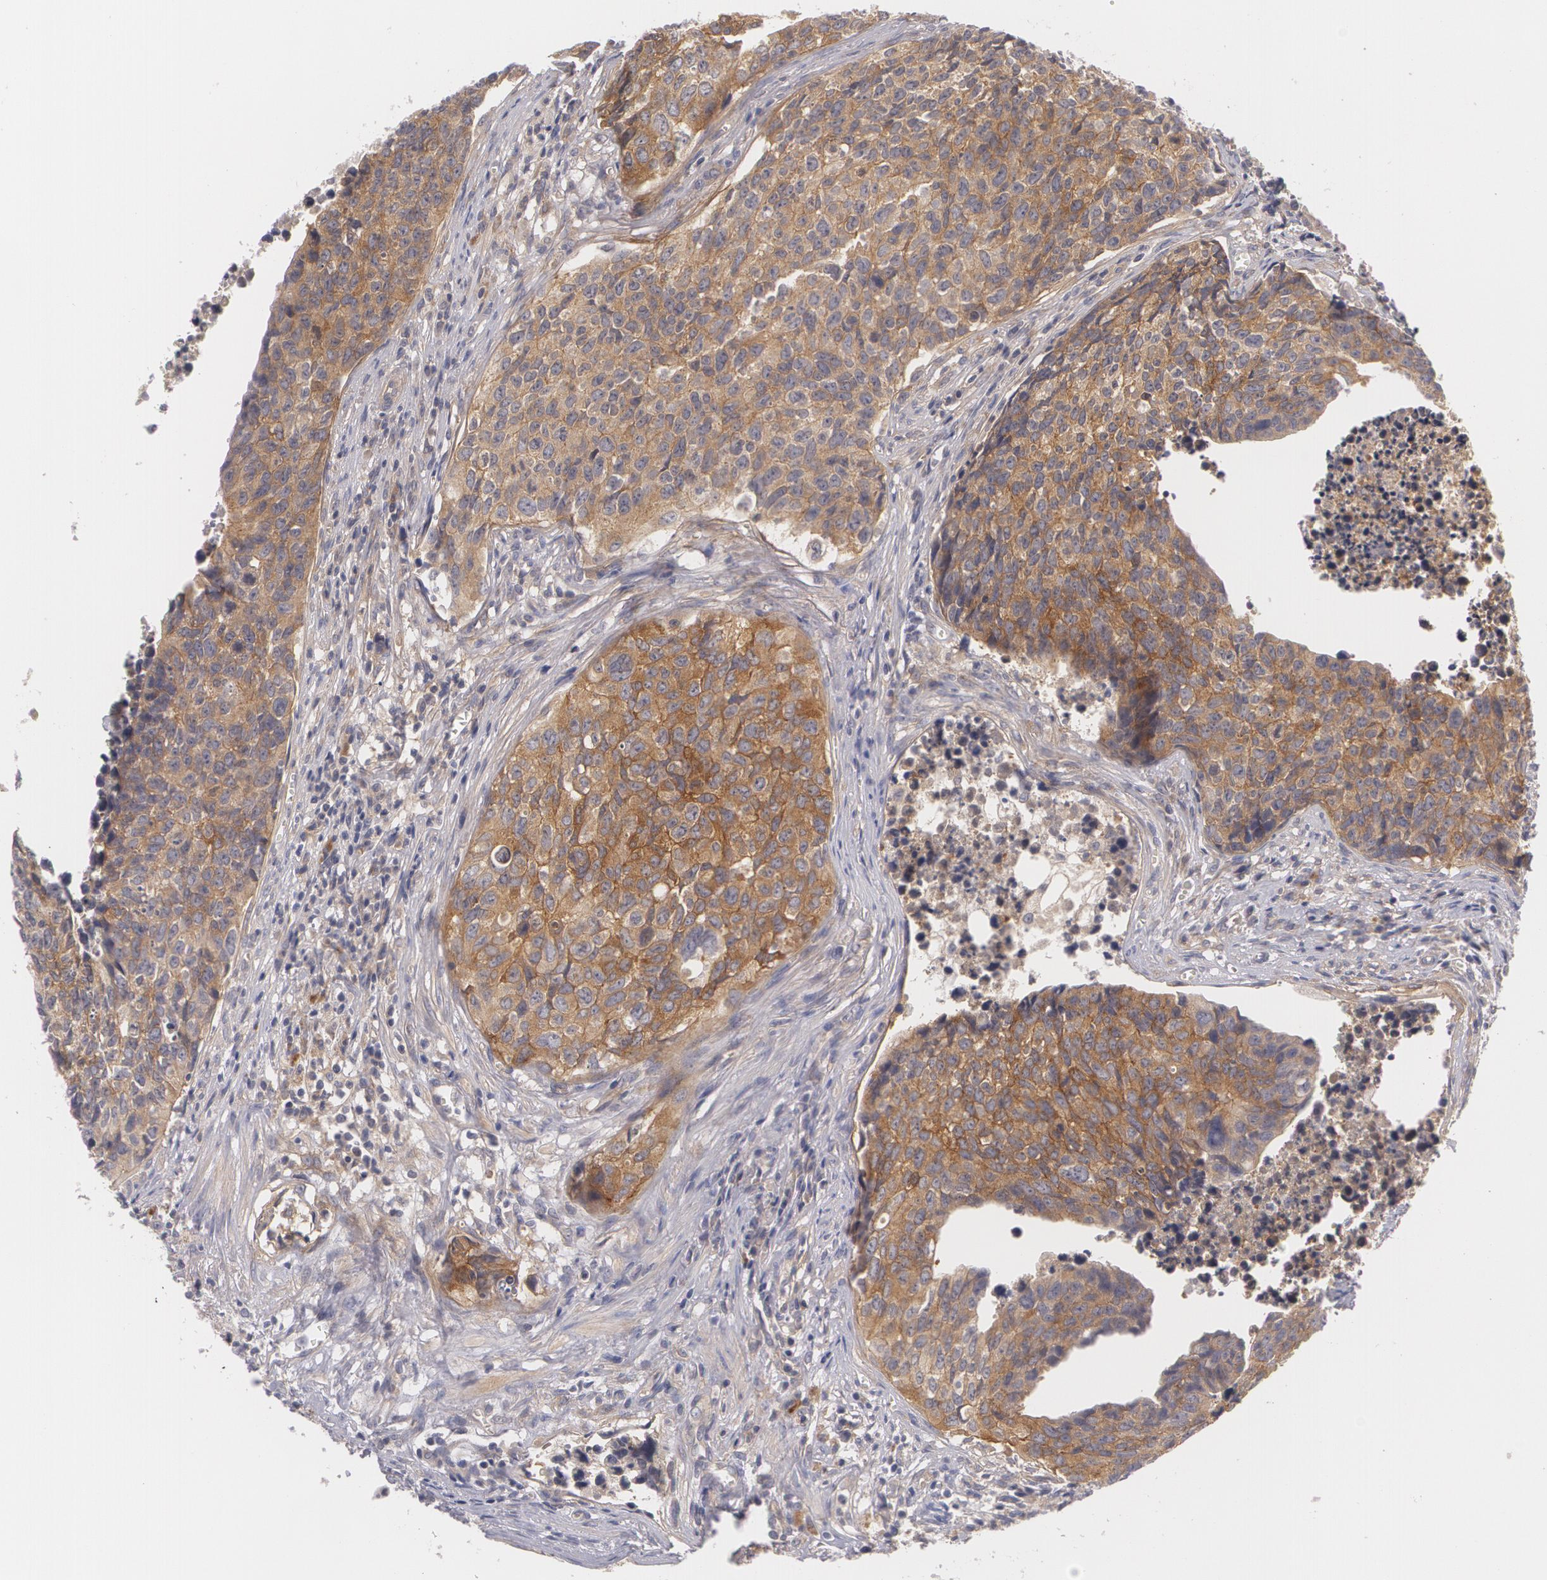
{"staining": {"intensity": "strong", "quantity": ">75%", "location": "cytoplasmic/membranous"}, "tissue": "urothelial cancer", "cell_type": "Tumor cells", "image_type": "cancer", "snomed": [{"axis": "morphology", "description": "Urothelial carcinoma, High grade"}, {"axis": "topography", "description": "Urinary bladder"}], "caption": "Strong cytoplasmic/membranous protein expression is present in about >75% of tumor cells in urothelial carcinoma (high-grade).", "gene": "CASK", "patient": {"sex": "male", "age": 81}}